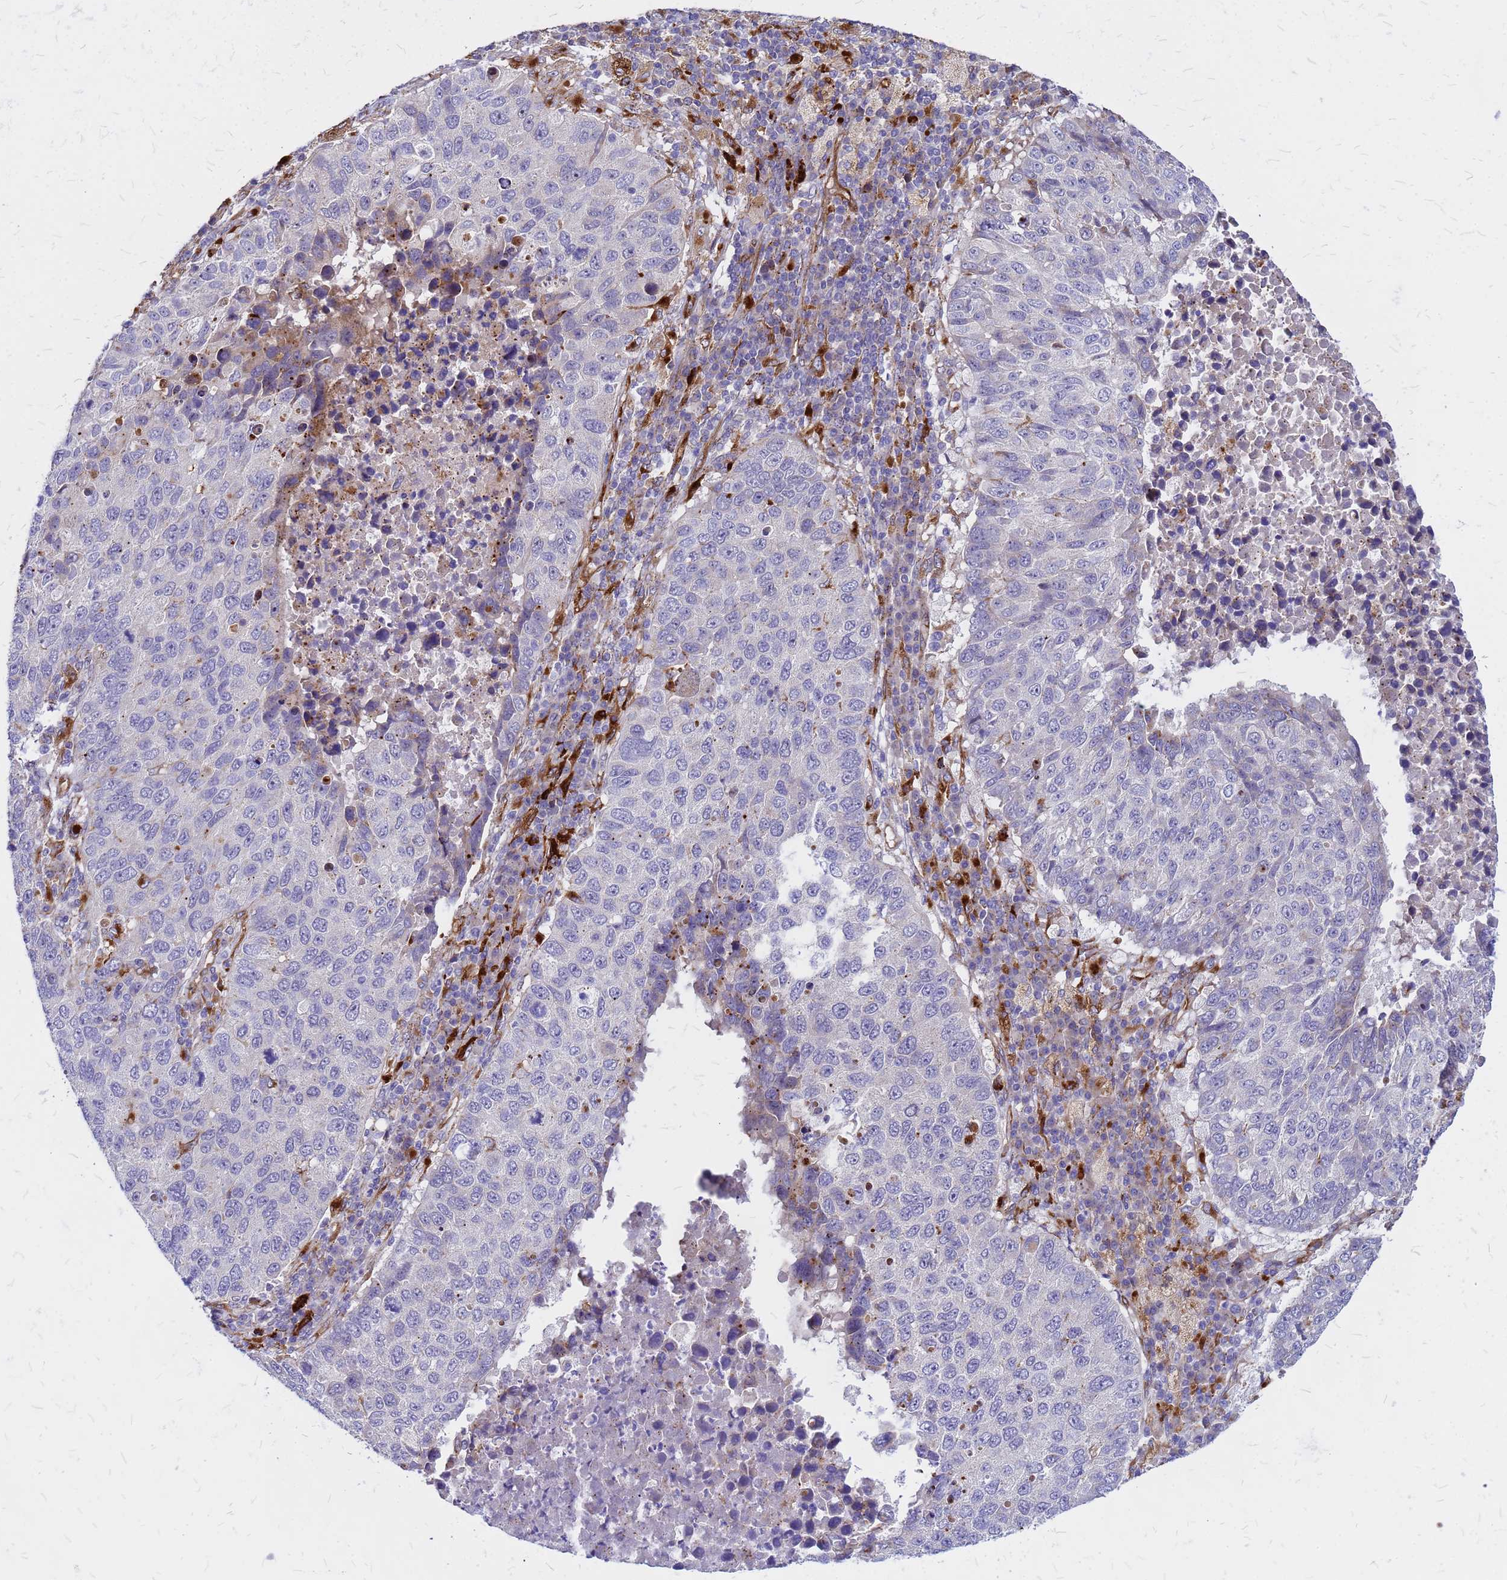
{"staining": {"intensity": "negative", "quantity": "none", "location": "none"}, "tissue": "lung cancer", "cell_type": "Tumor cells", "image_type": "cancer", "snomed": [{"axis": "morphology", "description": "Squamous cell carcinoma, NOS"}, {"axis": "topography", "description": "Lung"}], "caption": "Immunohistochemical staining of squamous cell carcinoma (lung) exhibits no significant positivity in tumor cells.", "gene": "NOSTRIN", "patient": {"sex": "male", "age": 73}}